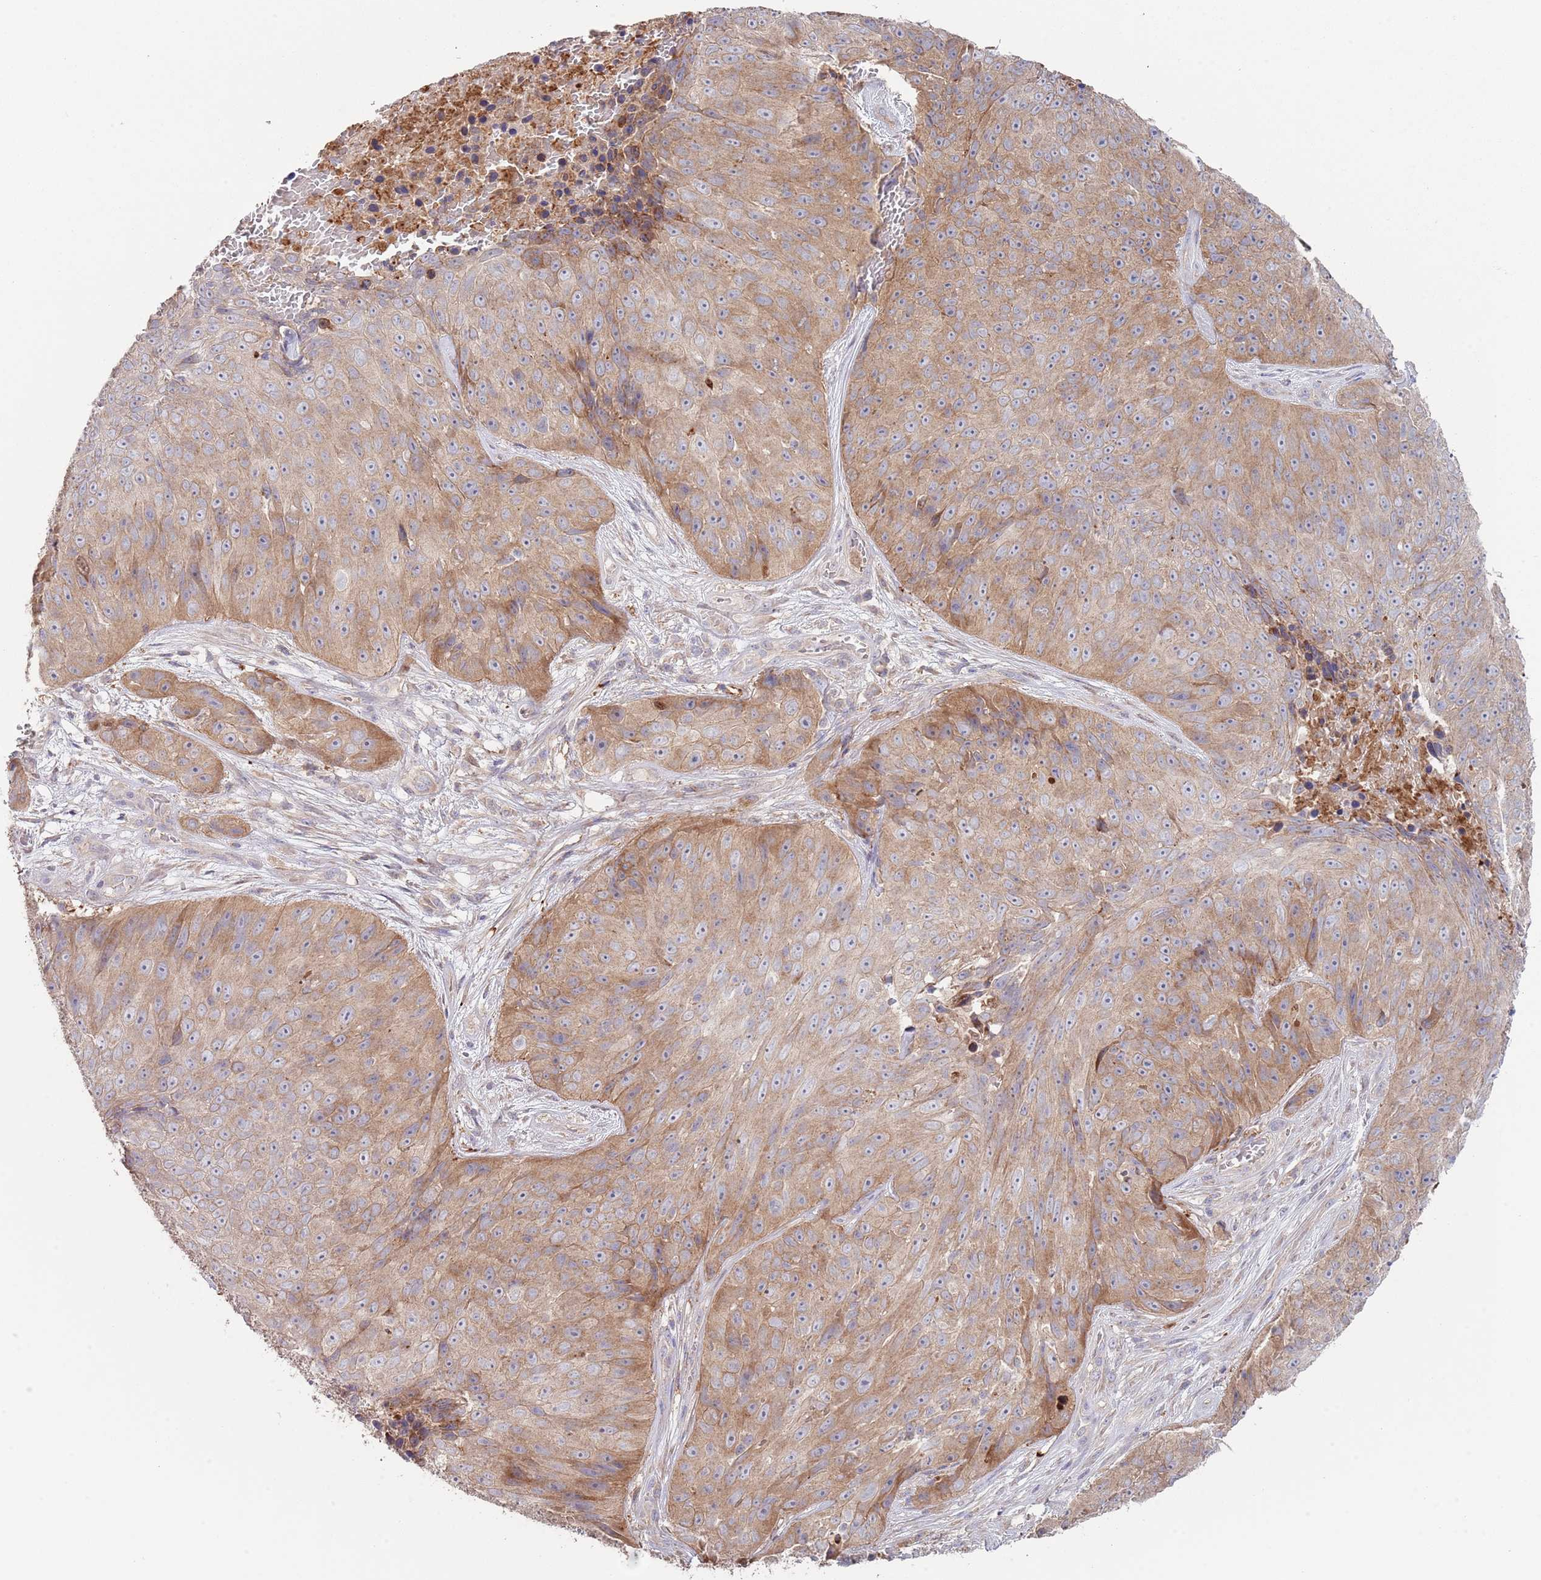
{"staining": {"intensity": "moderate", "quantity": ">75%", "location": "cytoplasmic/membranous"}, "tissue": "skin cancer", "cell_type": "Tumor cells", "image_type": "cancer", "snomed": [{"axis": "morphology", "description": "Squamous cell carcinoma, NOS"}, {"axis": "topography", "description": "Skin"}], "caption": "The micrograph demonstrates immunohistochemical staining of squamous cell carcinoma (skin). There is moderate cytoplasmic/membranous expression is seen in approximately >75% of tumor cells.", "gene": "ABCC10", "patient": {"sex": "female", "age": 87}}